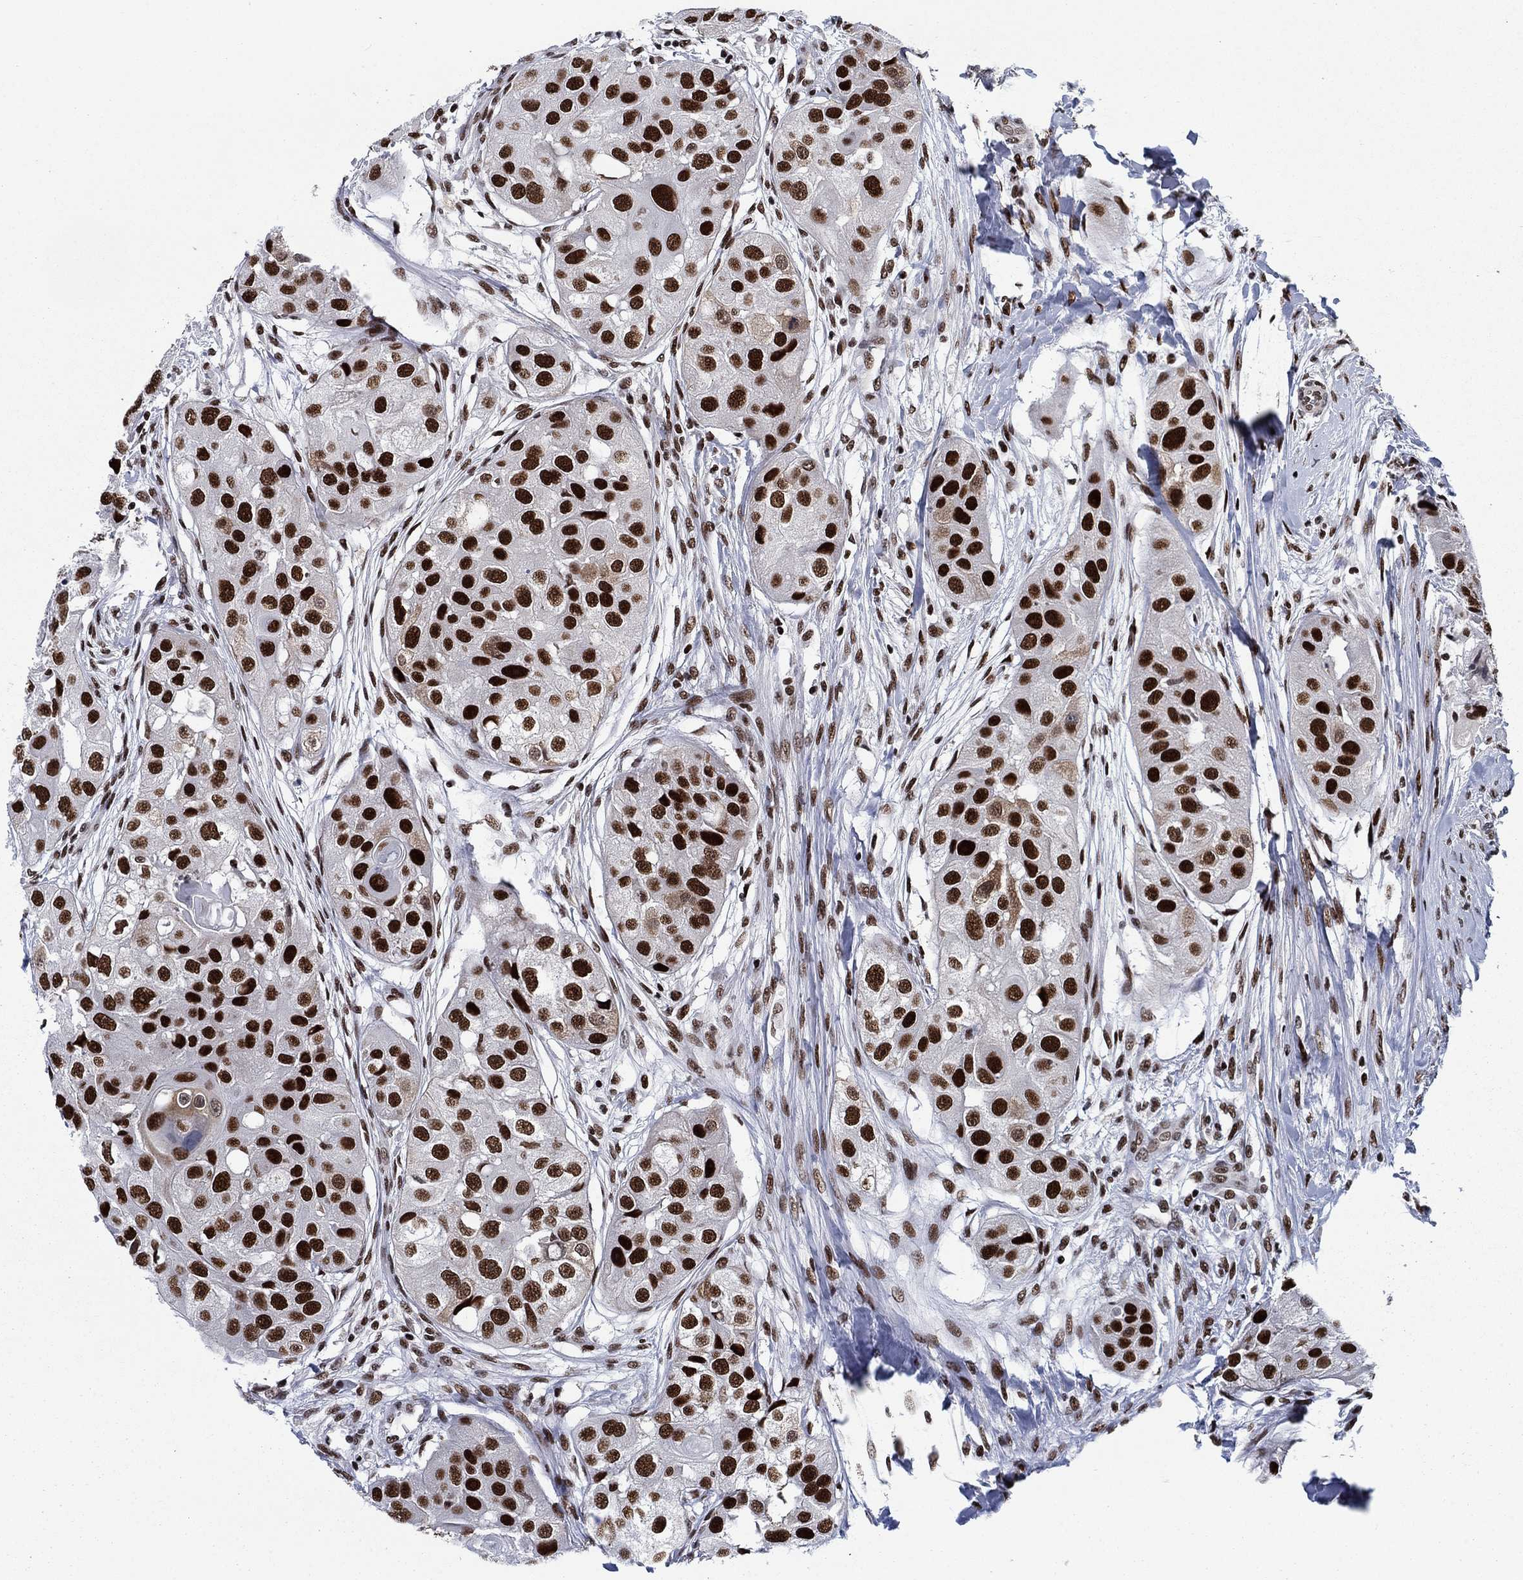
{"staining": {"intensity": "strong", "quantity": ">75%", "location": "nuclear"}, "tissue": "head and neck cancer", "cell_type": "Tumor cells", "image_type": "cancer", "snomed": [{"axis": "morphology", "description": "Normal tissue, NOS"}, {"axis": "morphology", "description": "Squamous cell carcinoma, NOS"}, {"axis": "topography", "description": "Skeletal muscle"}, {"axis": "topography", "description": "Head-Neck"}], "caption": "Immunohistochemistry (DAB) staining of squamous cell carcinoma (head and neck) reveals strong nuclear protein staining in approximately >75% of tumor cells.", "gene": "RPRD1B", "patient": {"sex": "male", "age": 51}}